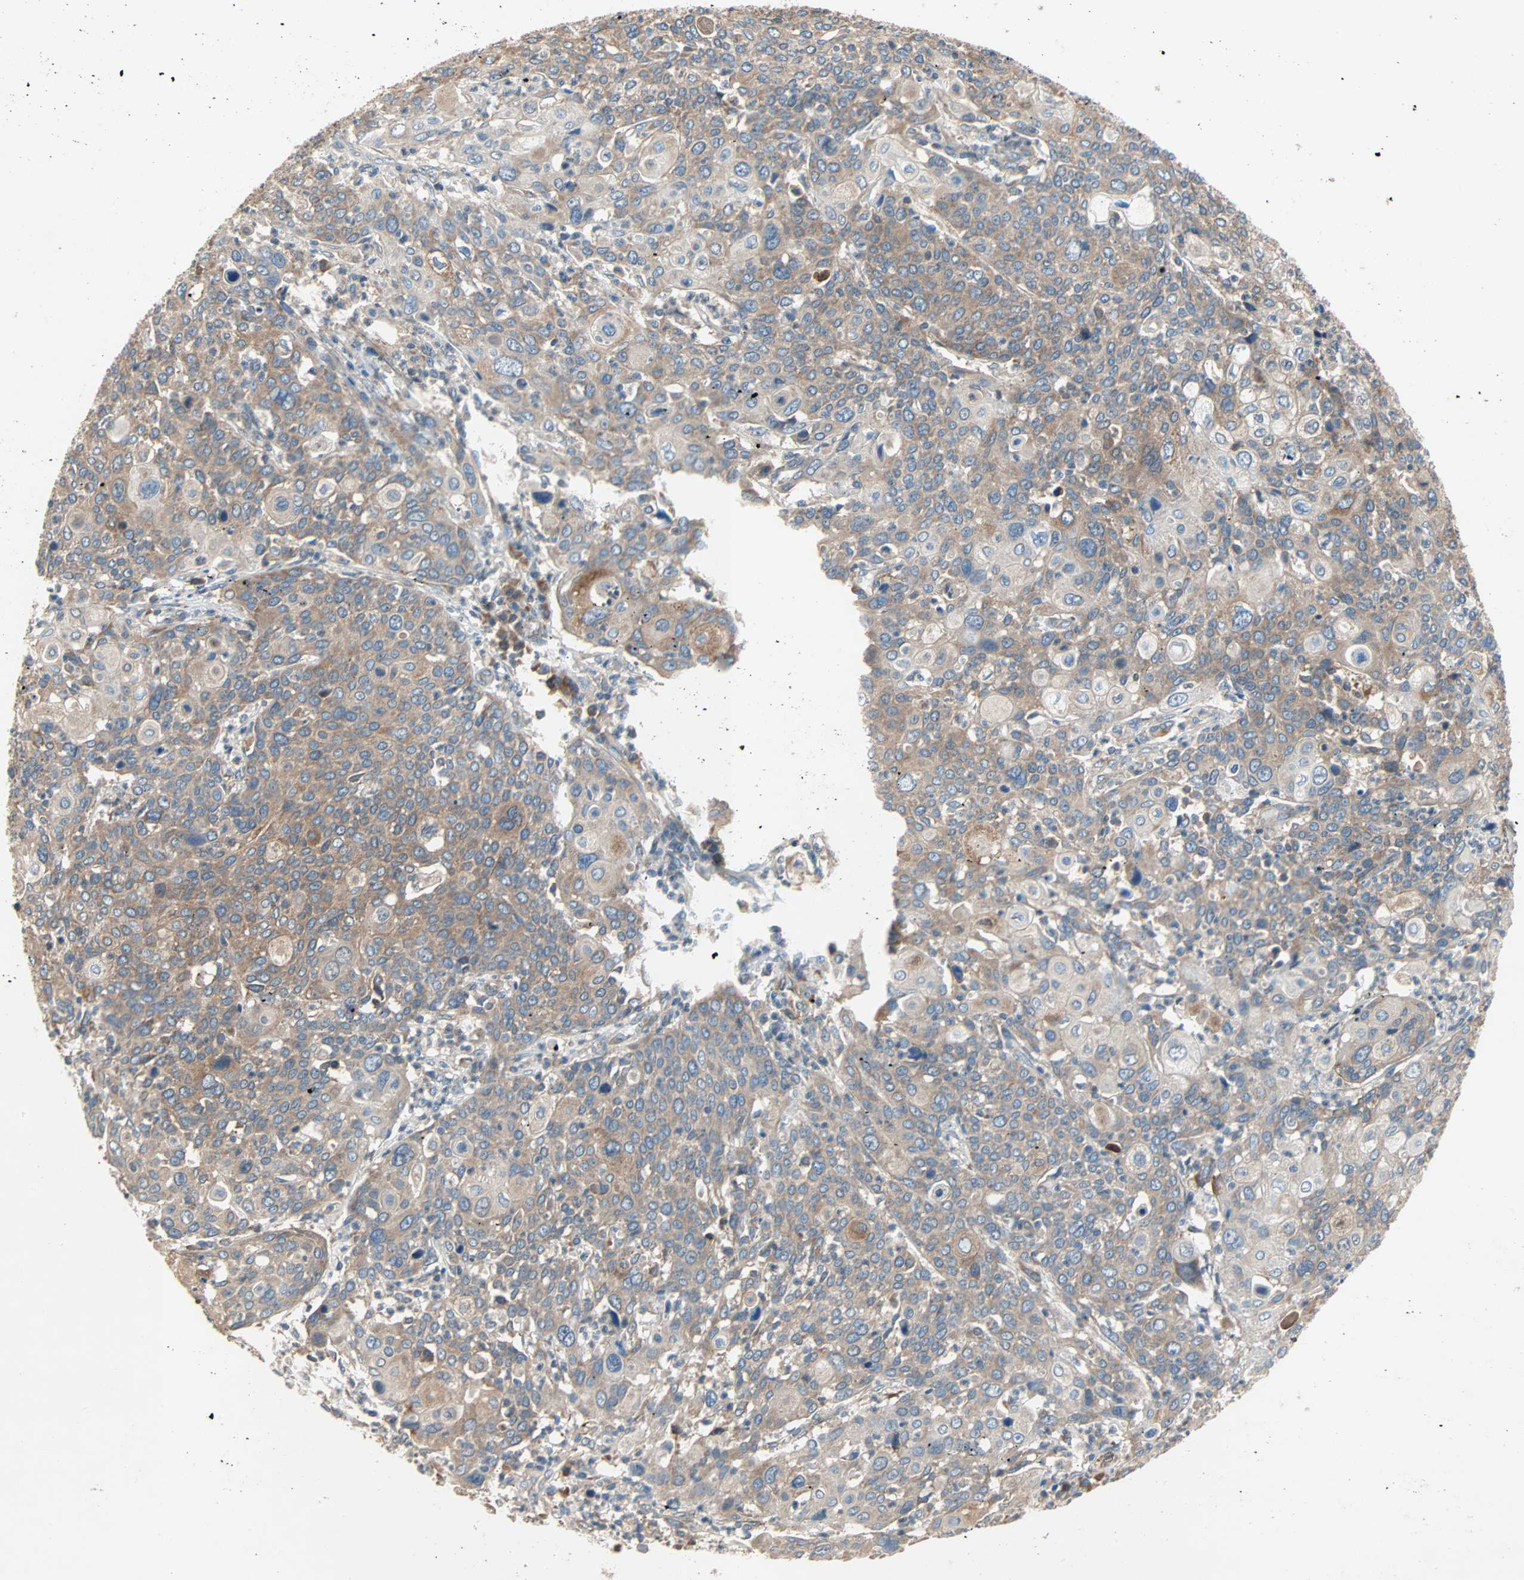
{"staining": {"intensity": "moderate", "quantity": ">75%", "location": "cytoplasmic/membranous"}, "tissue": "cervical cancer", "cell_type": "Tumor cells", "image_type": "cancer", "snomed": [{"axis": "morphology", "description": "Squamous cell carcinoma, NOS"}, {"axis": "topography", "description": "Cervix"}], "caption": "Tumor cells show medium levels of moderate cytoplasmic/membranous expression in approximately >75% of cells in cervical squamous cell carcinoma.", "gene": "XYLT1", "patient": {"sex": "female", "age": 40}}